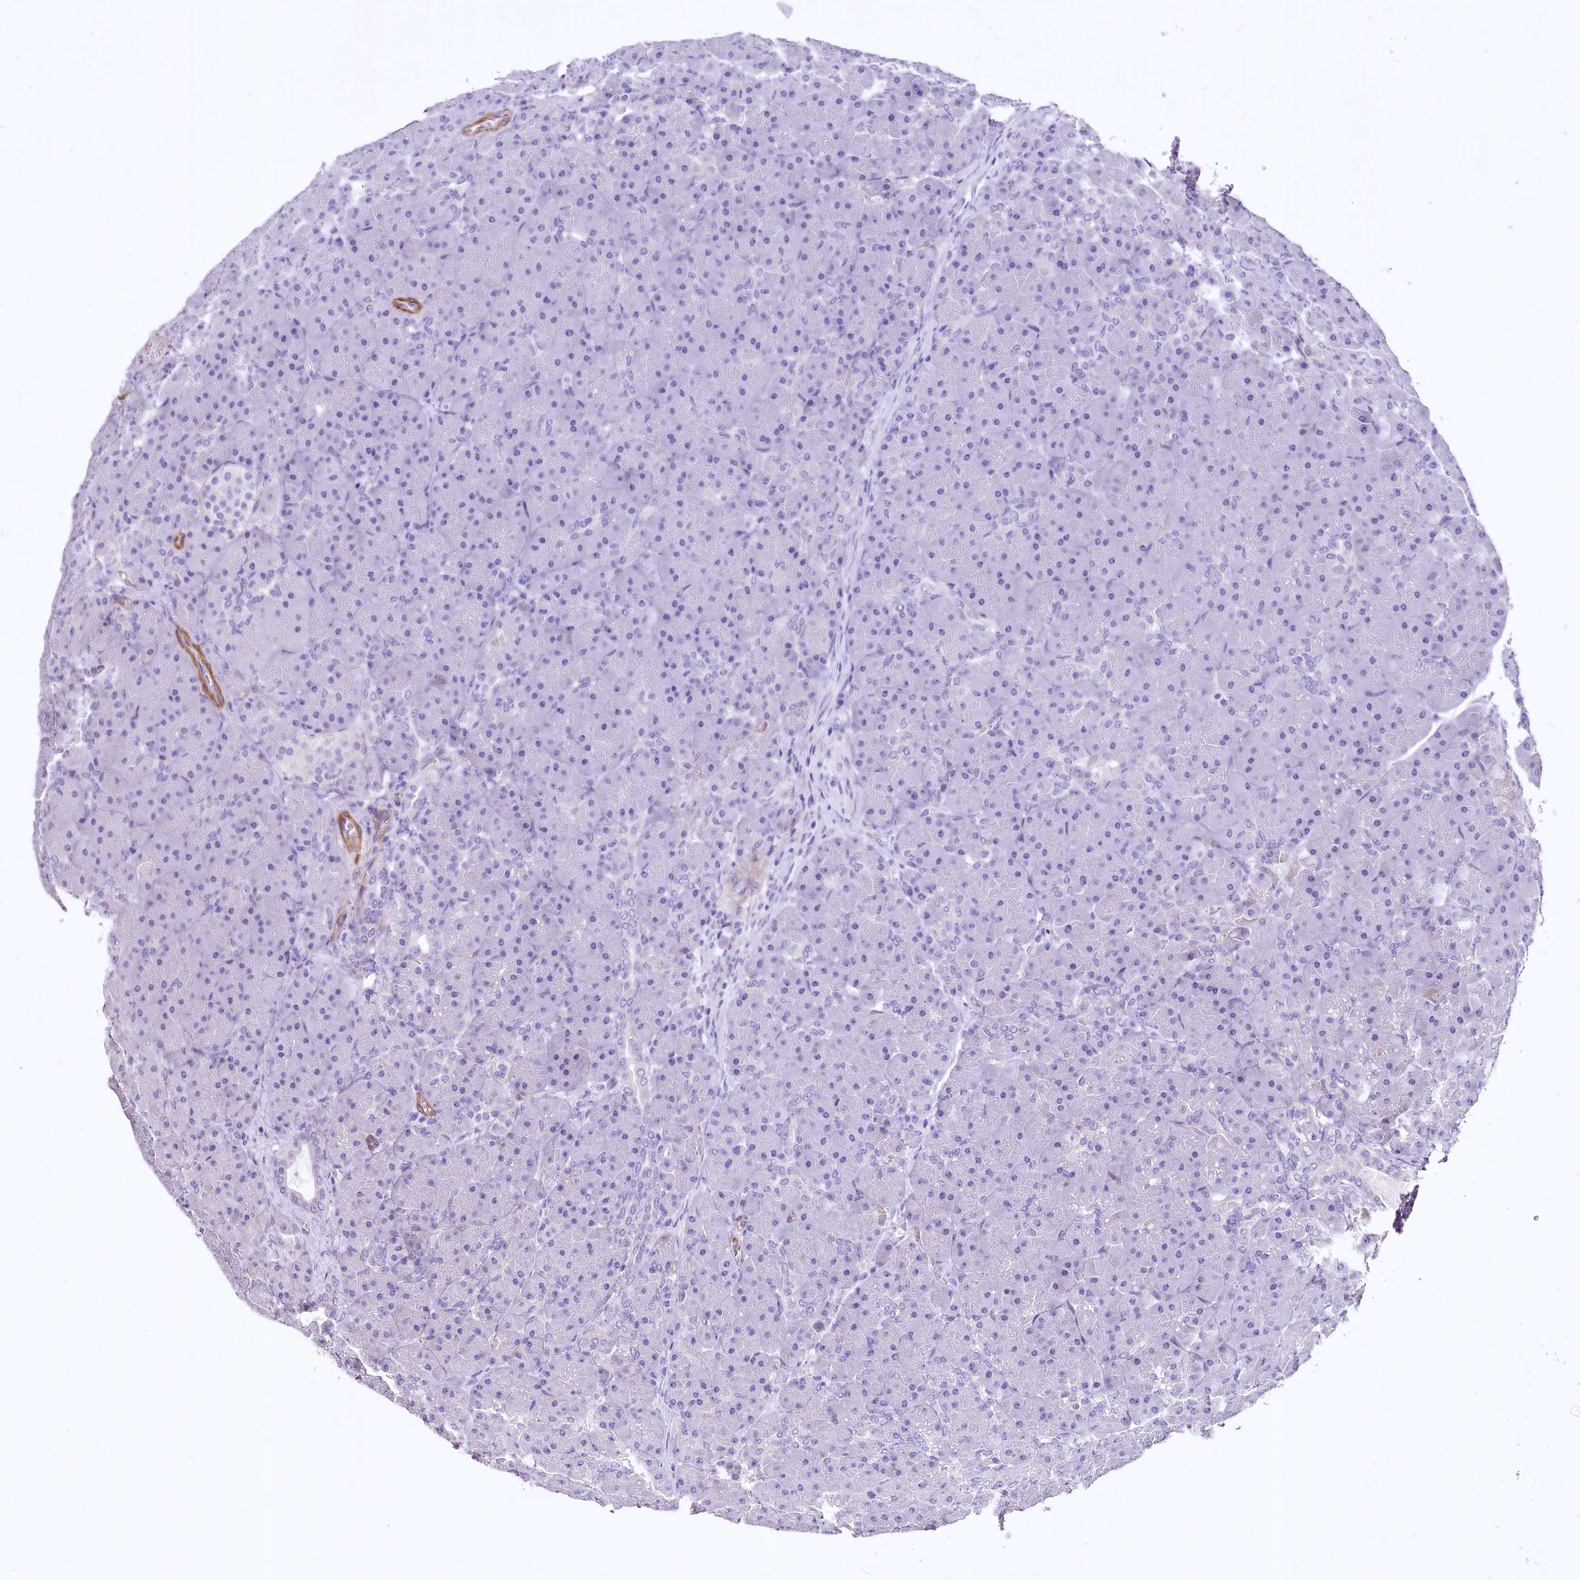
{"staining": {"intensity": "negative", "quantity": "none", "location": "none"}, "tissue": "pancreas", "cell_type": "Exocrine glandular cells", "image_type": "normal", "snomed": [{"axis": "morphology", "description": "Normal tissue, NOS"}, {"axis": "topography", "description": "Pancreas"}], "caption": "This micrograph is of benign pancreas stained with immunohistochemistry (IHC) to label a protein in brown with the nuclei are counter-stained blue. There is no positivity in exocrine glandular cells. Nuclei are stained in blue.", "gene": "RDH16", "patient": {"sex": "male", "age": 66}}